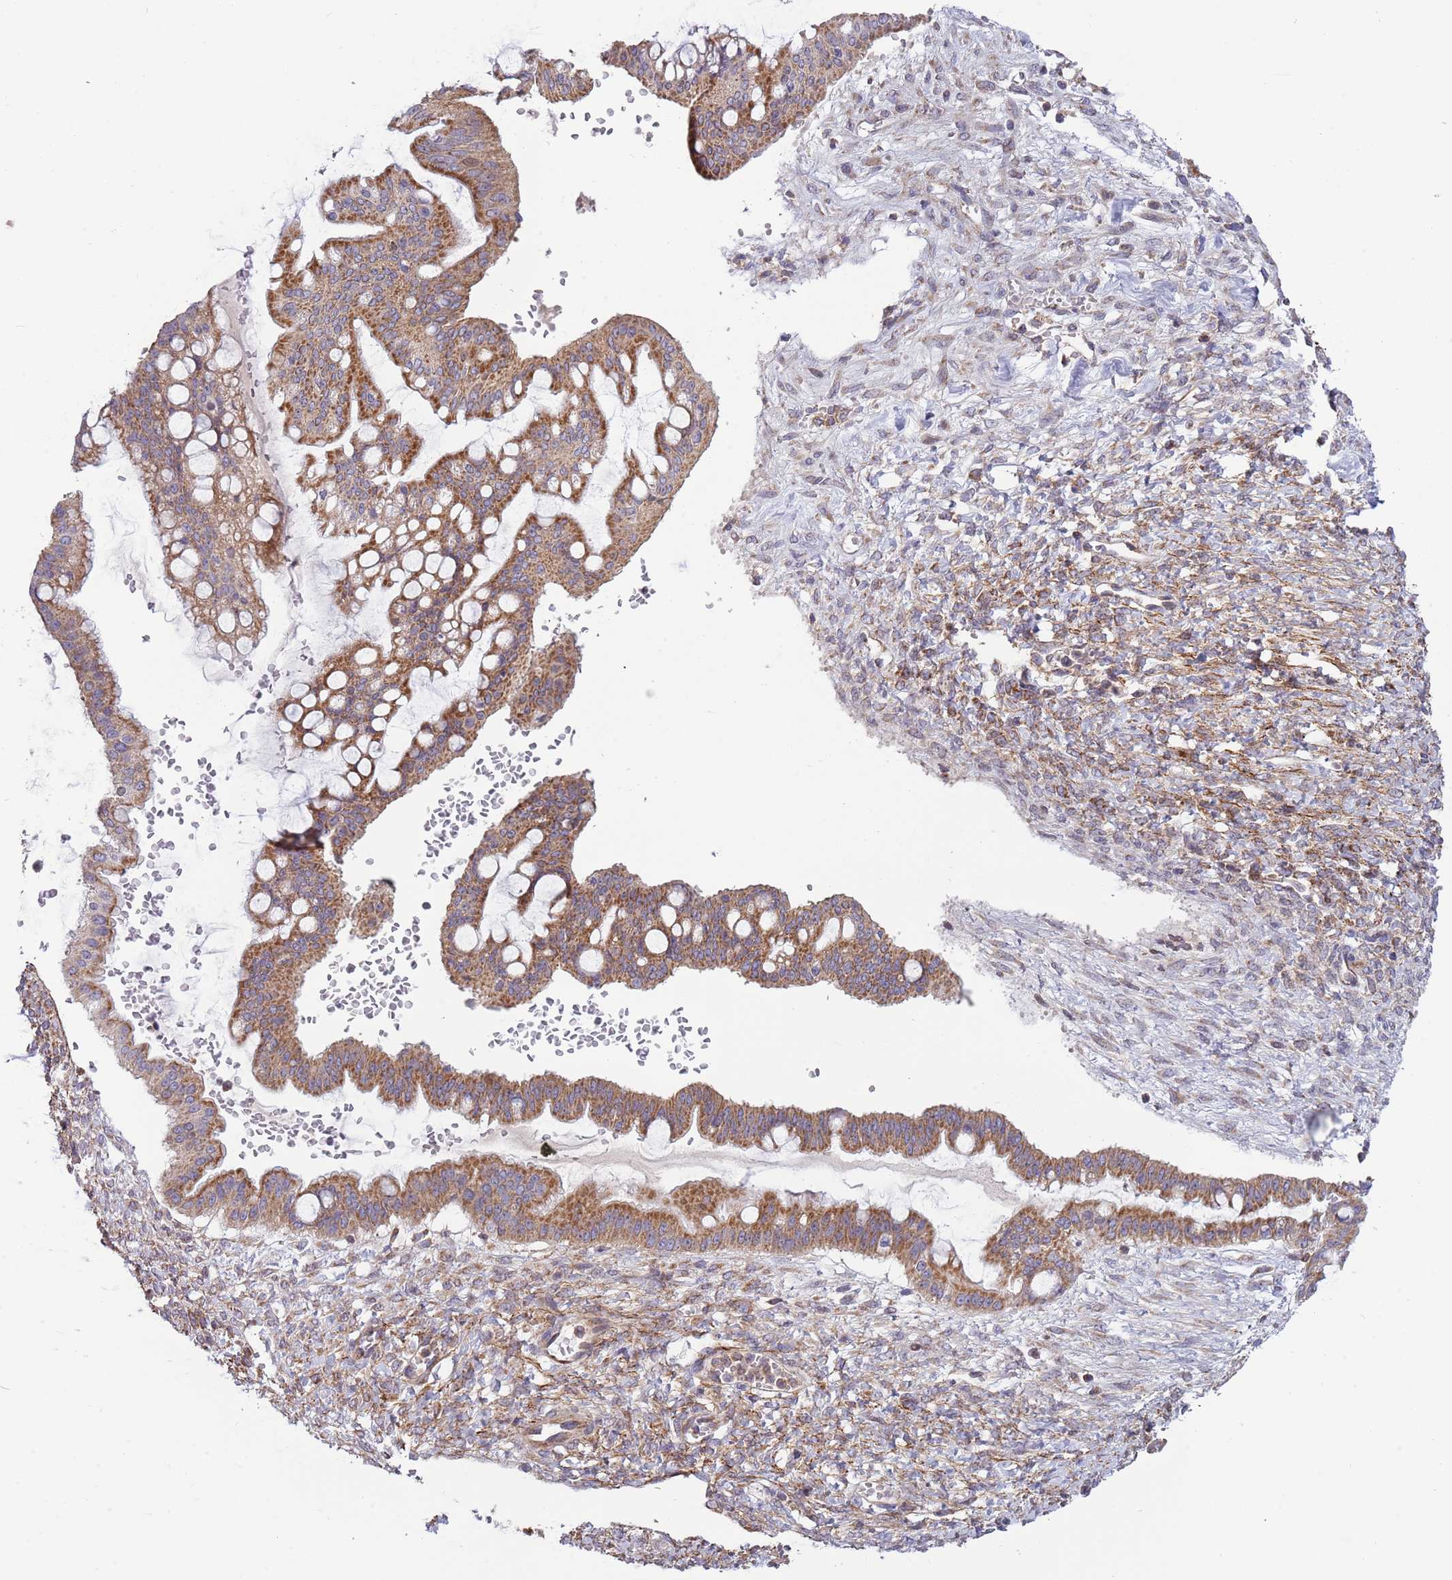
{"staining": {"intensity": "moderate", "quantity": ">75%", "location": "cytoplasmic/membranous"}, "tissue": "ovarian cancer", "cell_type": "Tumor cells", "image_type": "cancer", "snomed": [{"axis": "morphology", "description": "Cystadenocarcinoma, mucinous, NOS"}, {"axis": "topography", "description": "Ovary"}], "caption": "A medium amount of moderate cytoplasmic/membranous positivity is appreciated in about >75% of tumor cells in ovarian cancer (mucinous cystadenocarcinoma) tissue. The staining was performed using DAB (3,3'-diaminobenzidine) to visualize the protein expression in brown, while the nuclei were stained in blue with hematoxylin (Magnification: 20x).", "gene": "IRS4", "patient": {"sex": "female", "age": 73}}